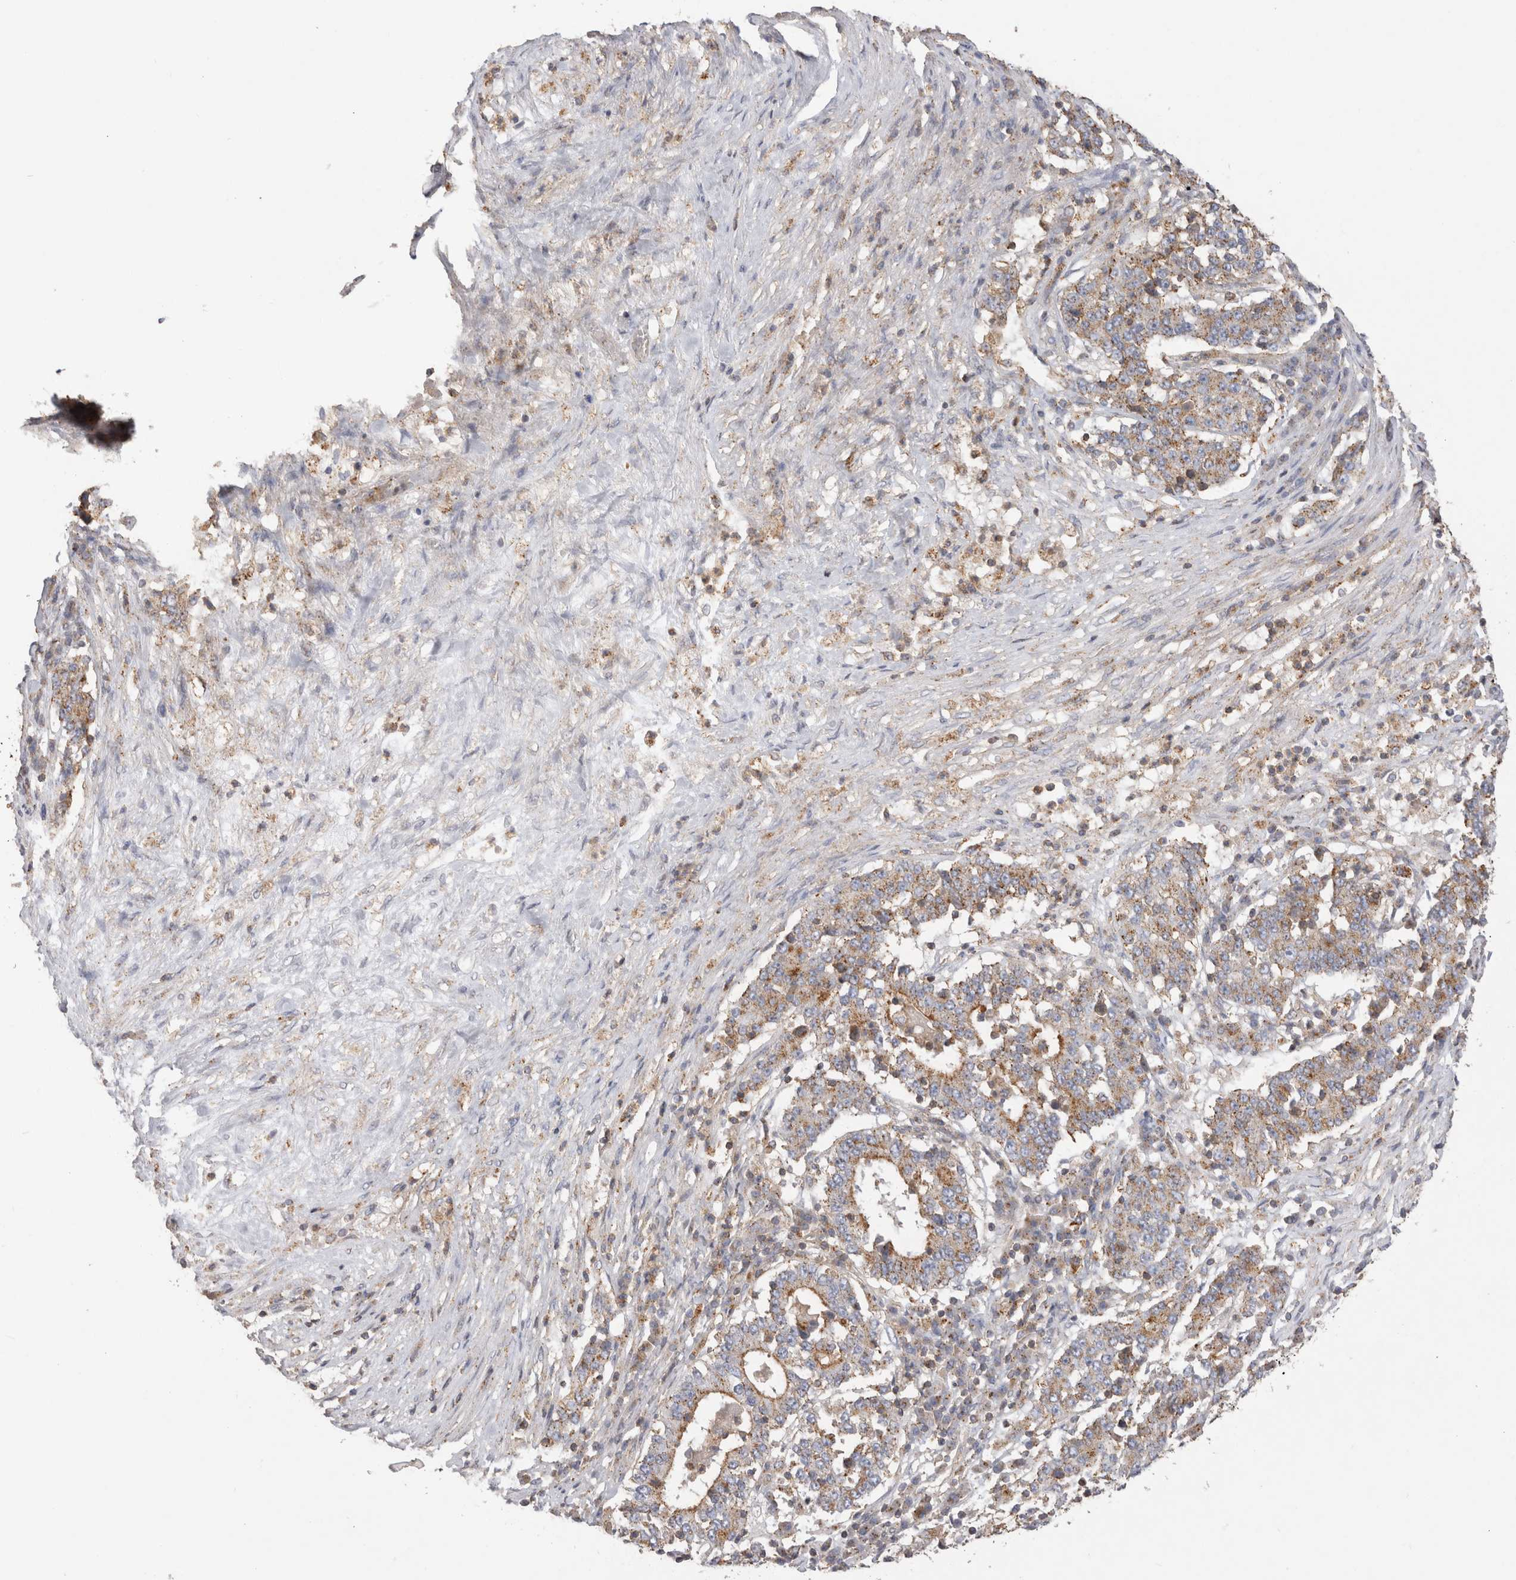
{"staining": {"intensity": "weak", "quantity": ">75%", "location": "cytoplasmic/membranous"}, "tissue": "stomach cancer", "cell_type": "Tumor cells", "image_type": "cancer", "snomed": [{"axis": "morphology", "description": "Adenocarcinoma, NOS"}, {"axis": "topography", "description": "Stomach"}], "caption": "Approximately >75% of tumor cells in human stomach adenocarcinoma show weak cytoplasmic/membranous protein staining as visualized by brown immunohistochemical staining.", "gene": "CHMP6", "patient": {"sex": "male", "age": 59}}